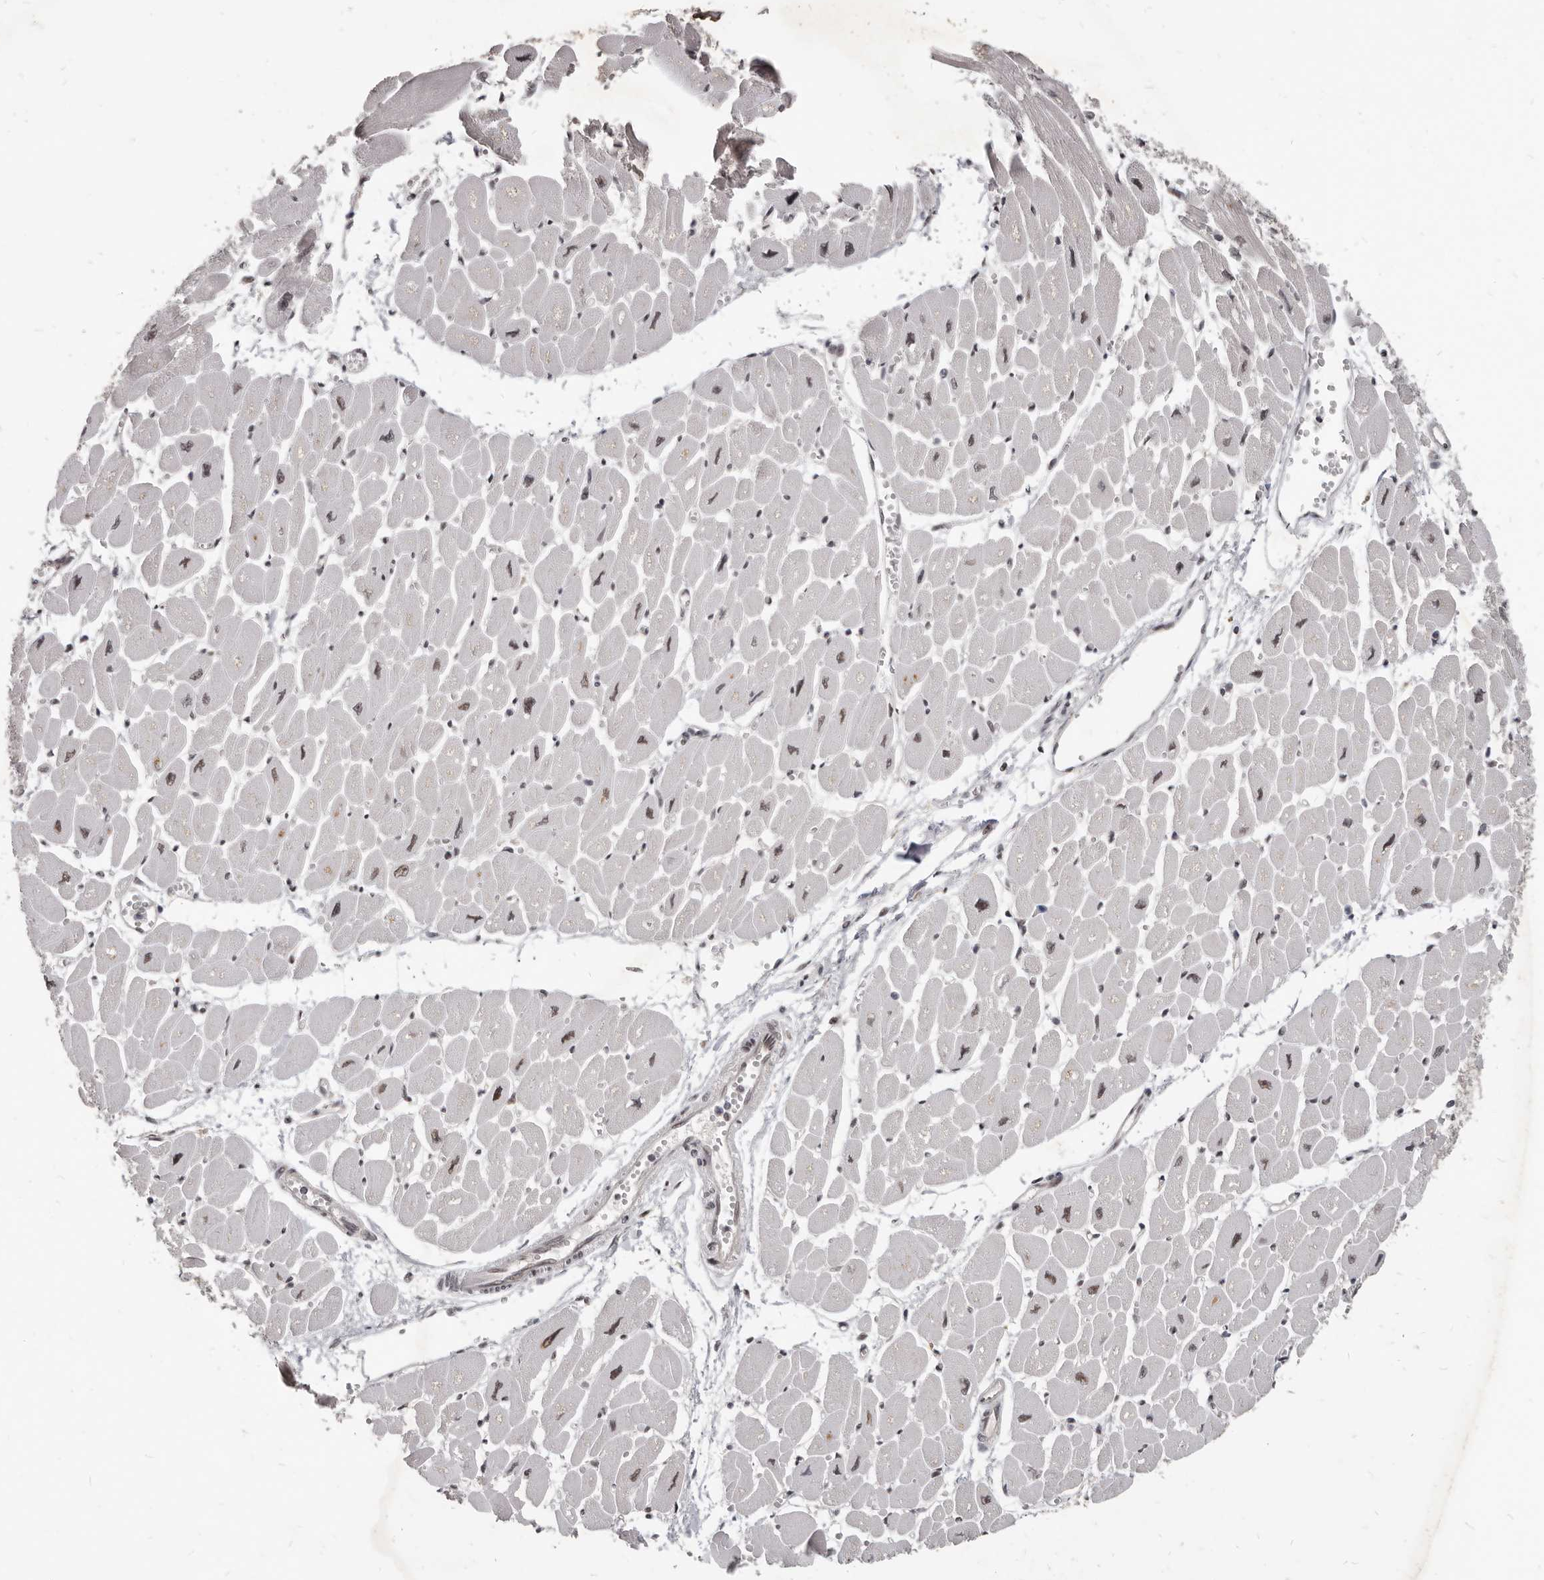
{"staining": {"intensity": "moderate", "quantity": "25%-75%", "location": "nuclear"}, "tissue": "heart muscle", "cell_type": "Cardiomyocytes", "image_type": "normal", "snomed": [{"axis": "morphology", "description": "Normal tissue, NOS"}, {"axis": "topography", "description": "Heart"}], "caption": "A high-resolution photomicrograph shows immunohistochemistry (IHC) staining of unremarkable heart muscle, which shows moderate nuclear positivity in about 25%-75% of cardiomyocytes.", "gene": "ATF5", "patient": {"sex": "female", "age": 54}}